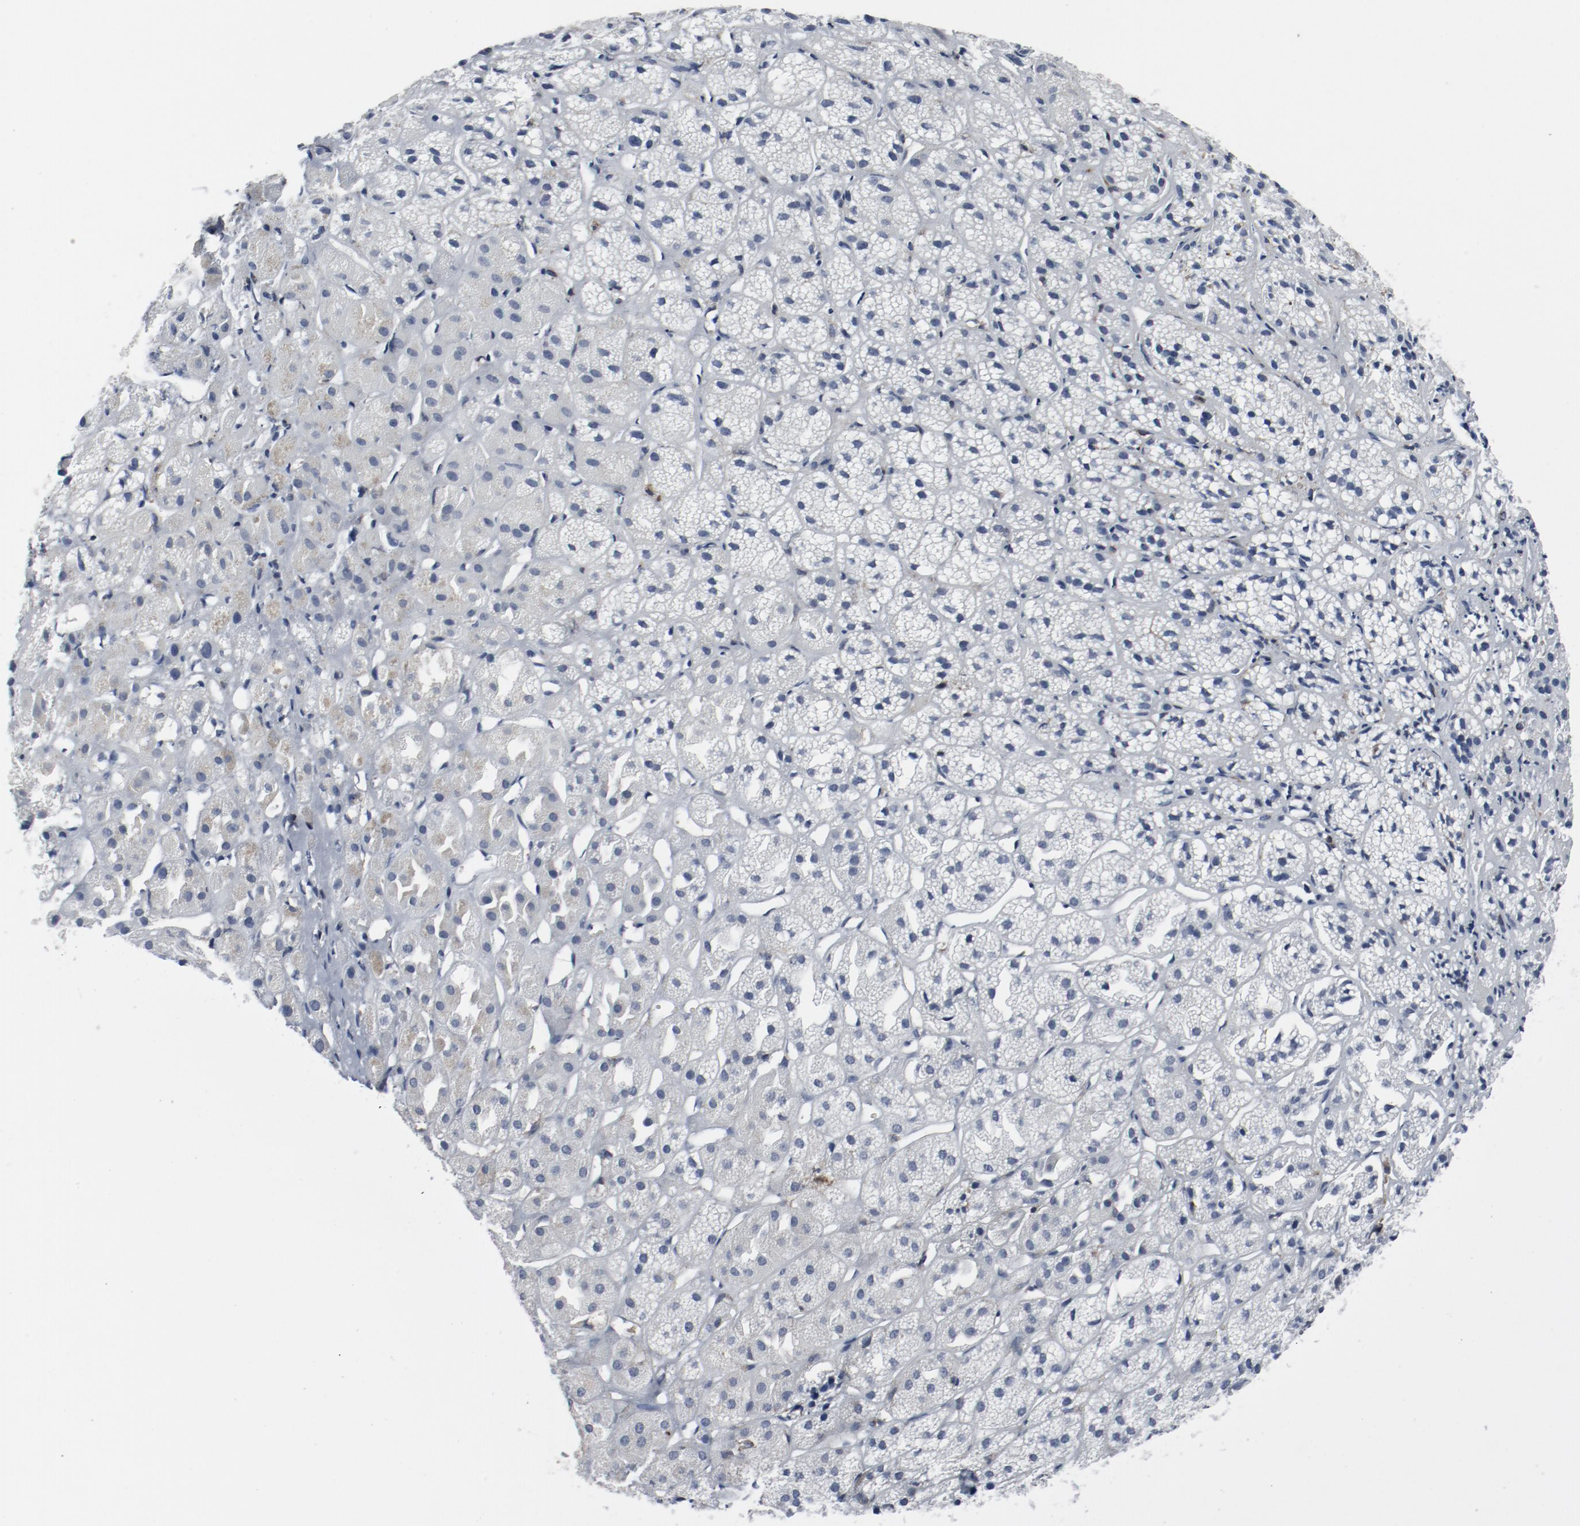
{"staining": {"intensity": "negative", "quantity": "none", "location": "none"}, "tissue": "adrenal gland", "cell_type": "Glandular cells", "image_type": "normal", "snomed": [{"axis": "morphology", "description": "Normal tissue, NOS"}, {"axis": "topography", "description": "Adrenal gland"}], "caption": "Protein analysis of normal adrenal gland reveals no significant expression in glandular cells. The staining was performed using DAB (3,3'-diaminobenzidine) to visualize the protein expression in brown, while the nuclei were stained in blue with hematoxylin (Magnification: 20x).", "gene": "LCP2", "patient": {"sex": "female", "age": 71}}